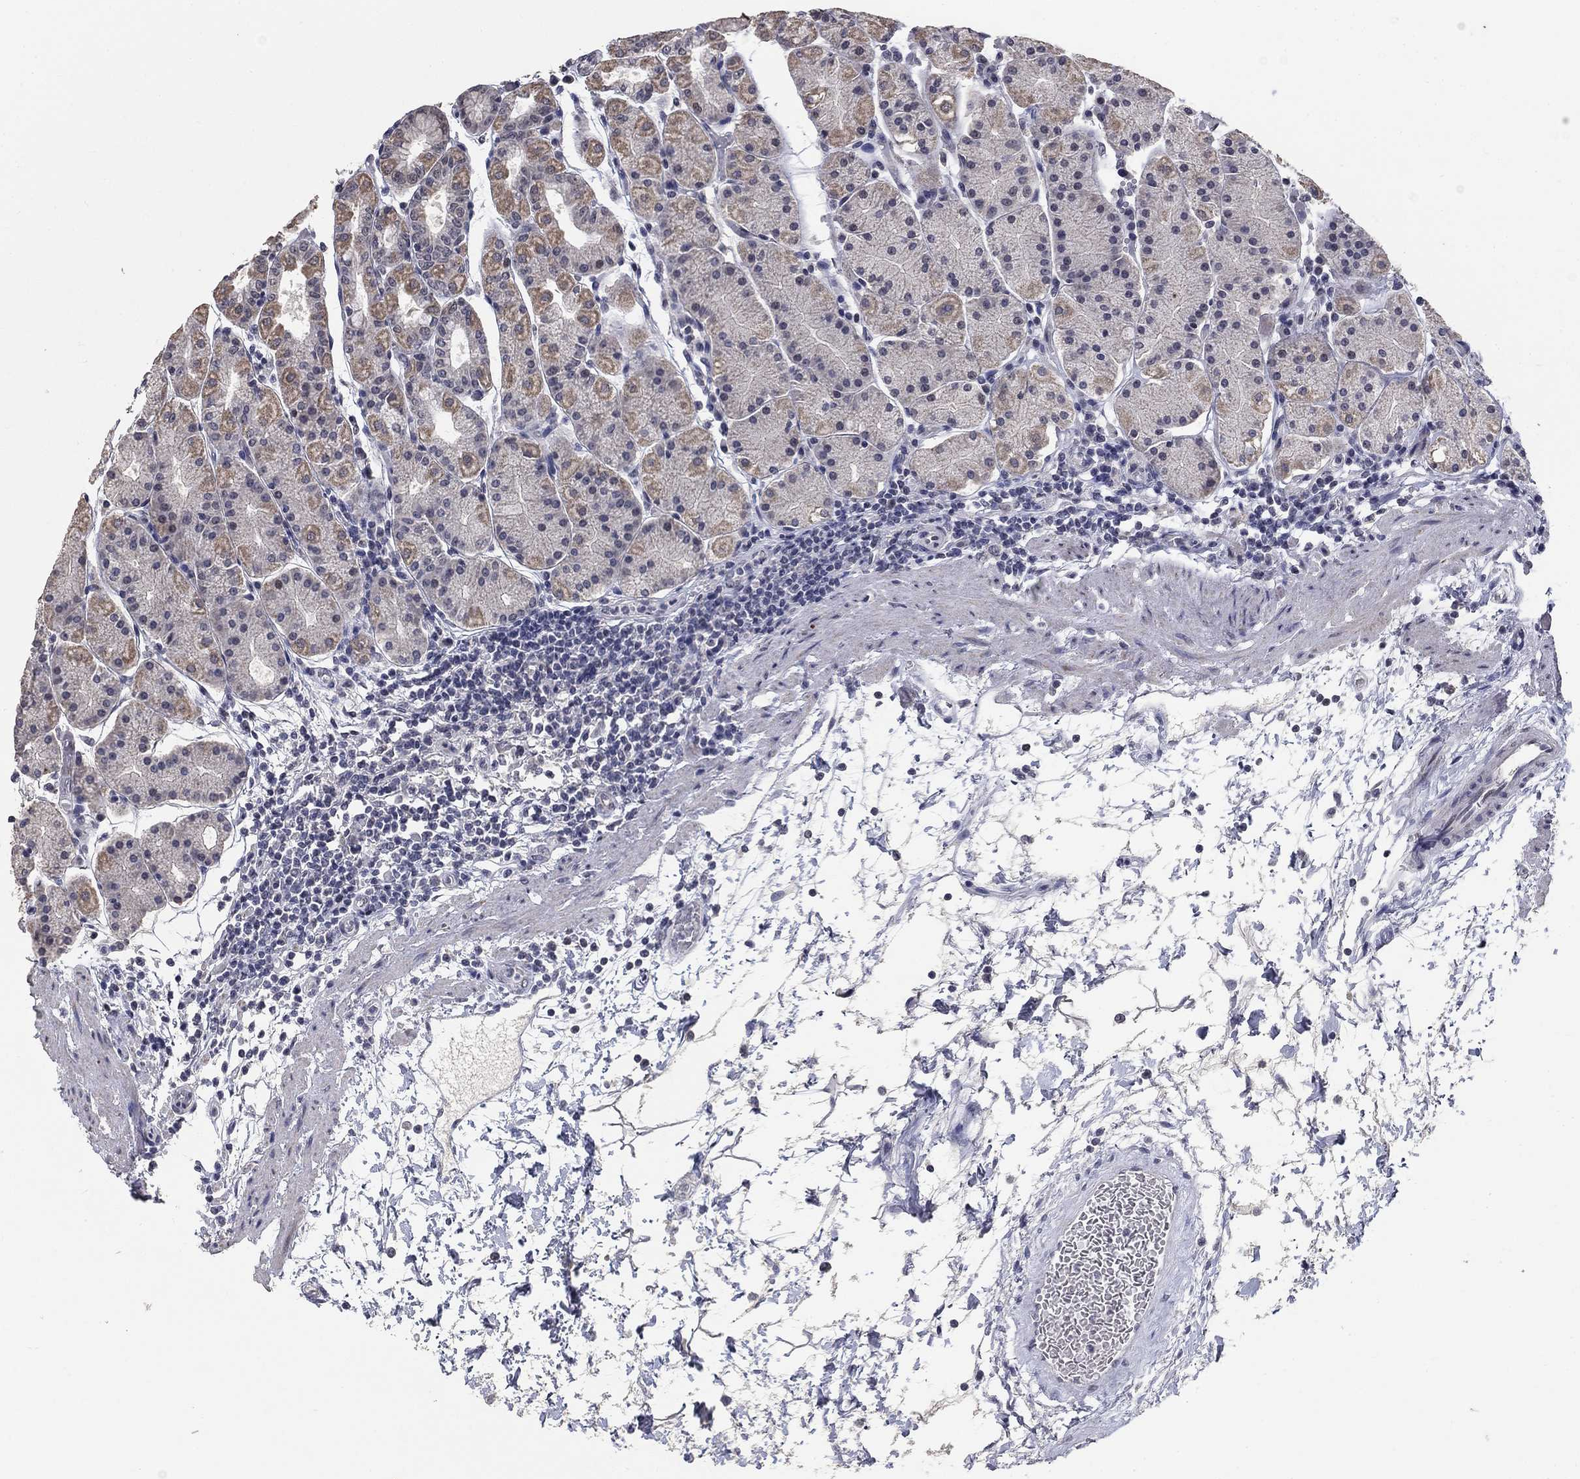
{"staining": {"intensity": "weak", "quantity": "<25%", "location": "cytoplasmic/membranous"}, "tissue": "stomach", "cell_type": "Glandular cells", "image_type": "normal", "snomed": [{"axis": "morphology", "description": "Normal tissue, NOS"}, {"axis": "topography", "description": "Stomach"}], "caption": "Photomicrograph shows no protein expression in glandular cells of unremarkable stomach. The staining is performed using DAB brown chromogen with nuclei counter-stained in using hematoxylin.", "gene": "SPATA33", "patient": {"sex": "male", "age": 54}}